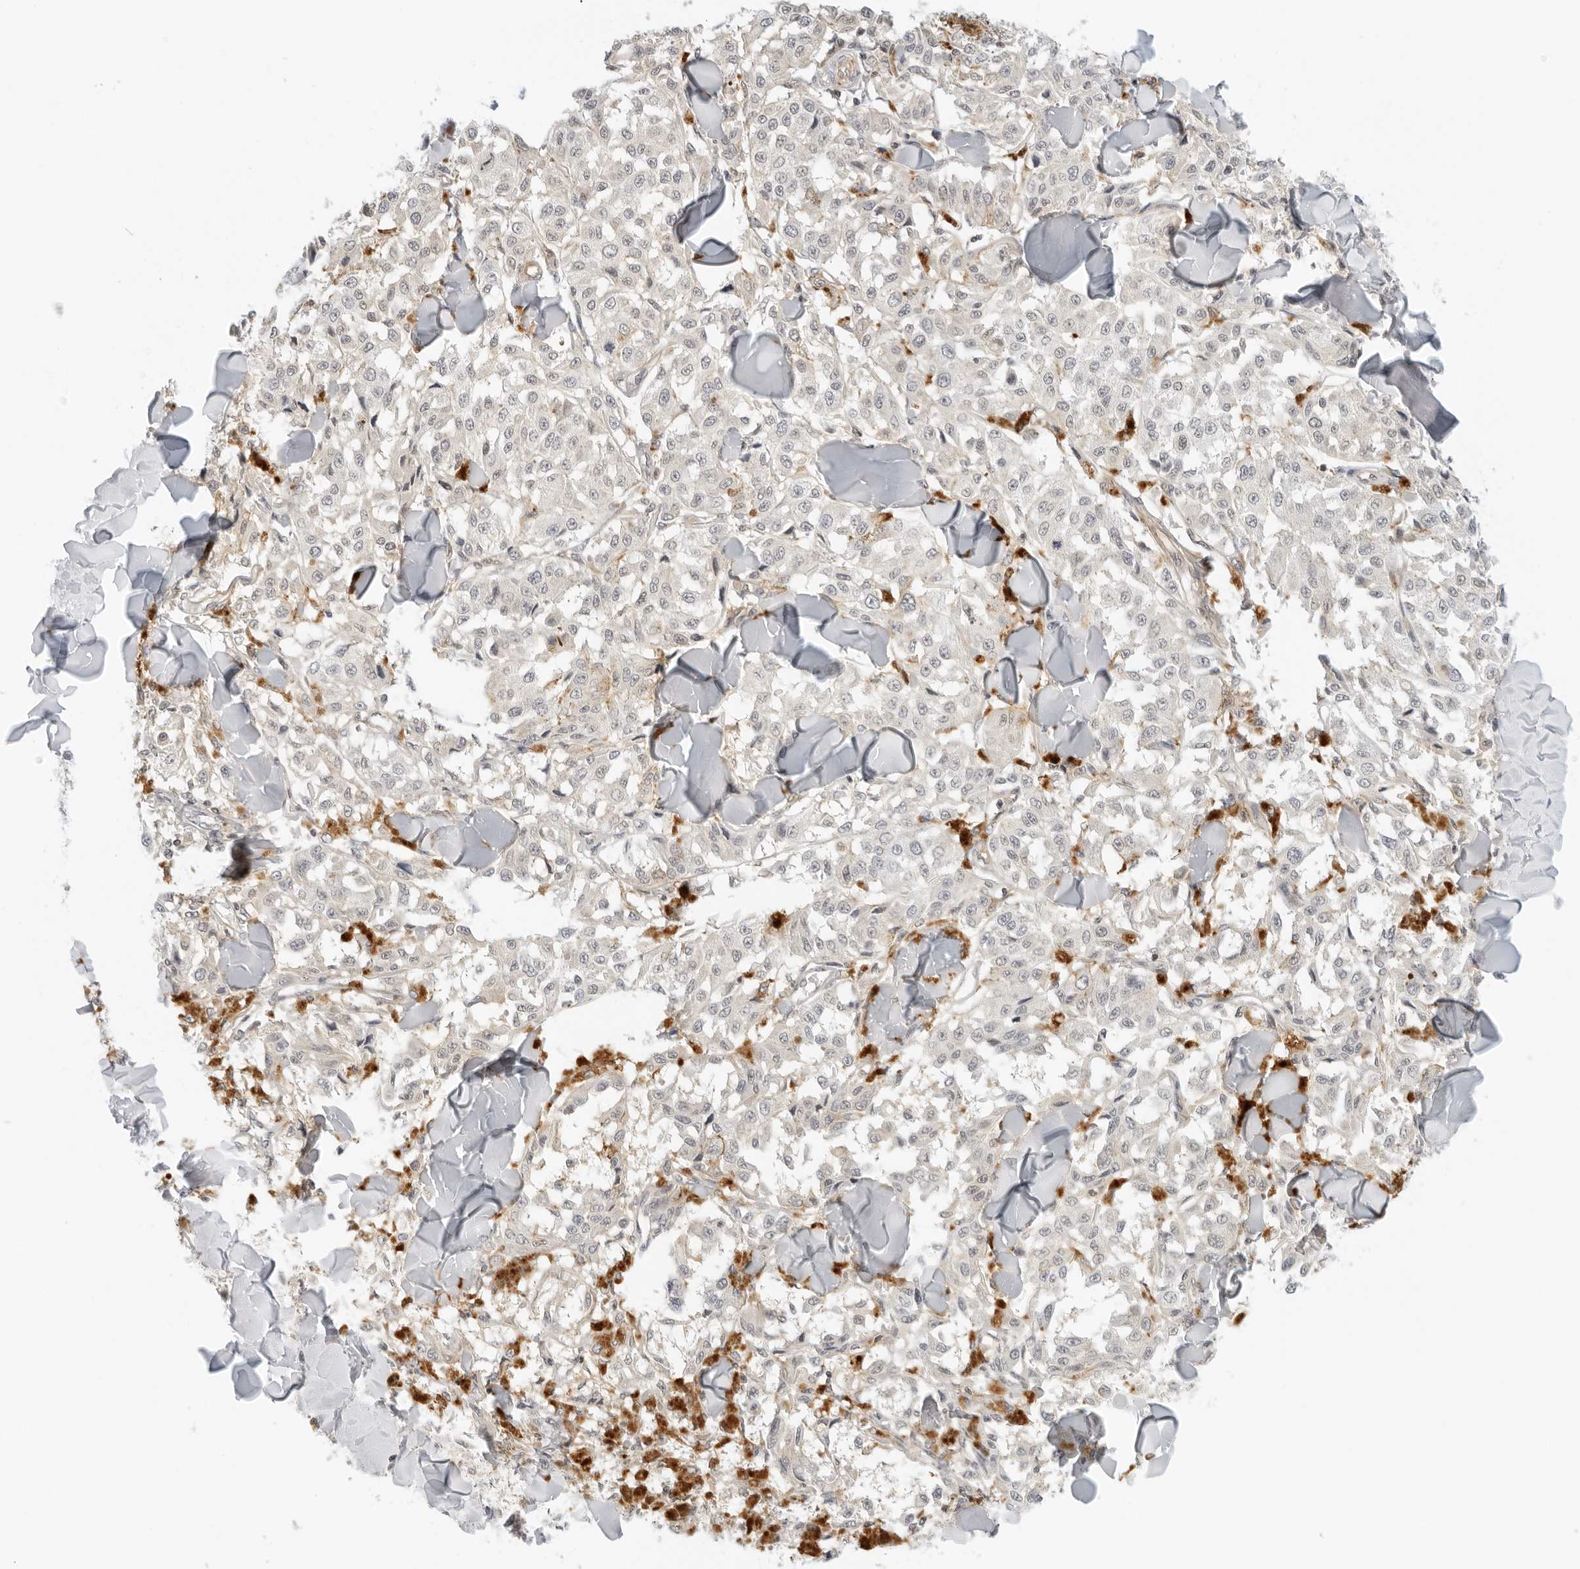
{"staining": {"intensity": "negative", "quantity": "none", "location": "none"}, "tissue": "melanoma", "cell_type": "Tumor cells", "image_type": "cancer", "snomed": [{"axis": "morphology", "description": "Malignant melanoma, NOS"}, {"axis": "topography", "description": "Skin"}], "caption": "A high-resolution histopathology image shows IHC staining of melanoma, which reveals no significant expression in tumor cells. Brightfield microscopy of immunohistochemistry (IHC) stained with DAB (brown) and hematoxylin (blue), captured at high magnification.", "gene": "OSCP1", "patient": {"sex": "female", "age": 64}}